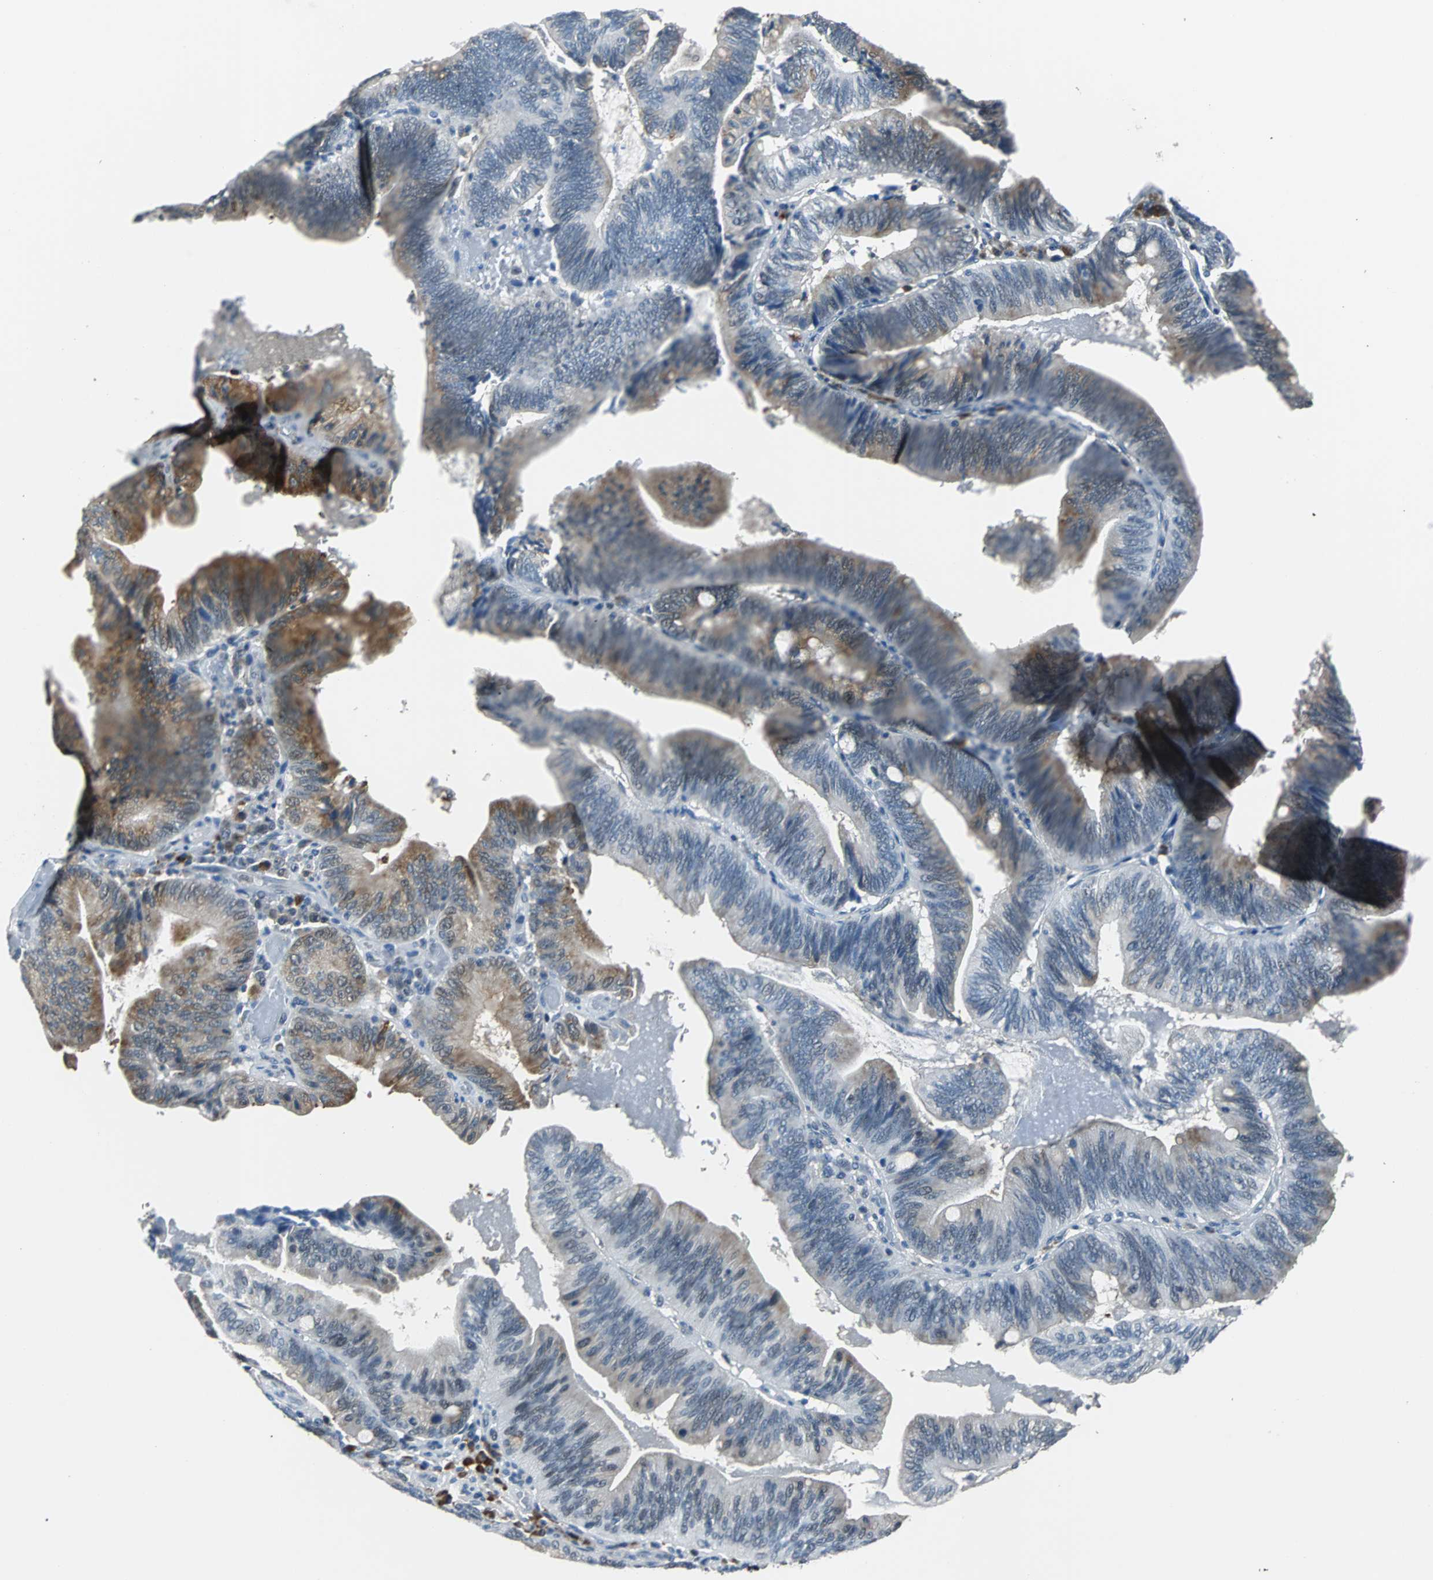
{"staining": {"intensity": "weak", "quantity": "25%-75%", "location": "cytoplasmic/membranous"}, "tissue": "pancreatic cancer", "cell_type": "Tumor cells", "image_type": "cancer", "snomed": [{"axis": "morphology", "description": "Adenocarcinoma, NOS"}, {"axis": "topography", "description": "Pancreas"}], "caption": "Weak cytoplasmic/membranous protein staining is identified in approximately 25%-75% of tumor cells in pancreatic cancer.", "gene": "USP28", "patient": {"sex": "male", "age": 82}}